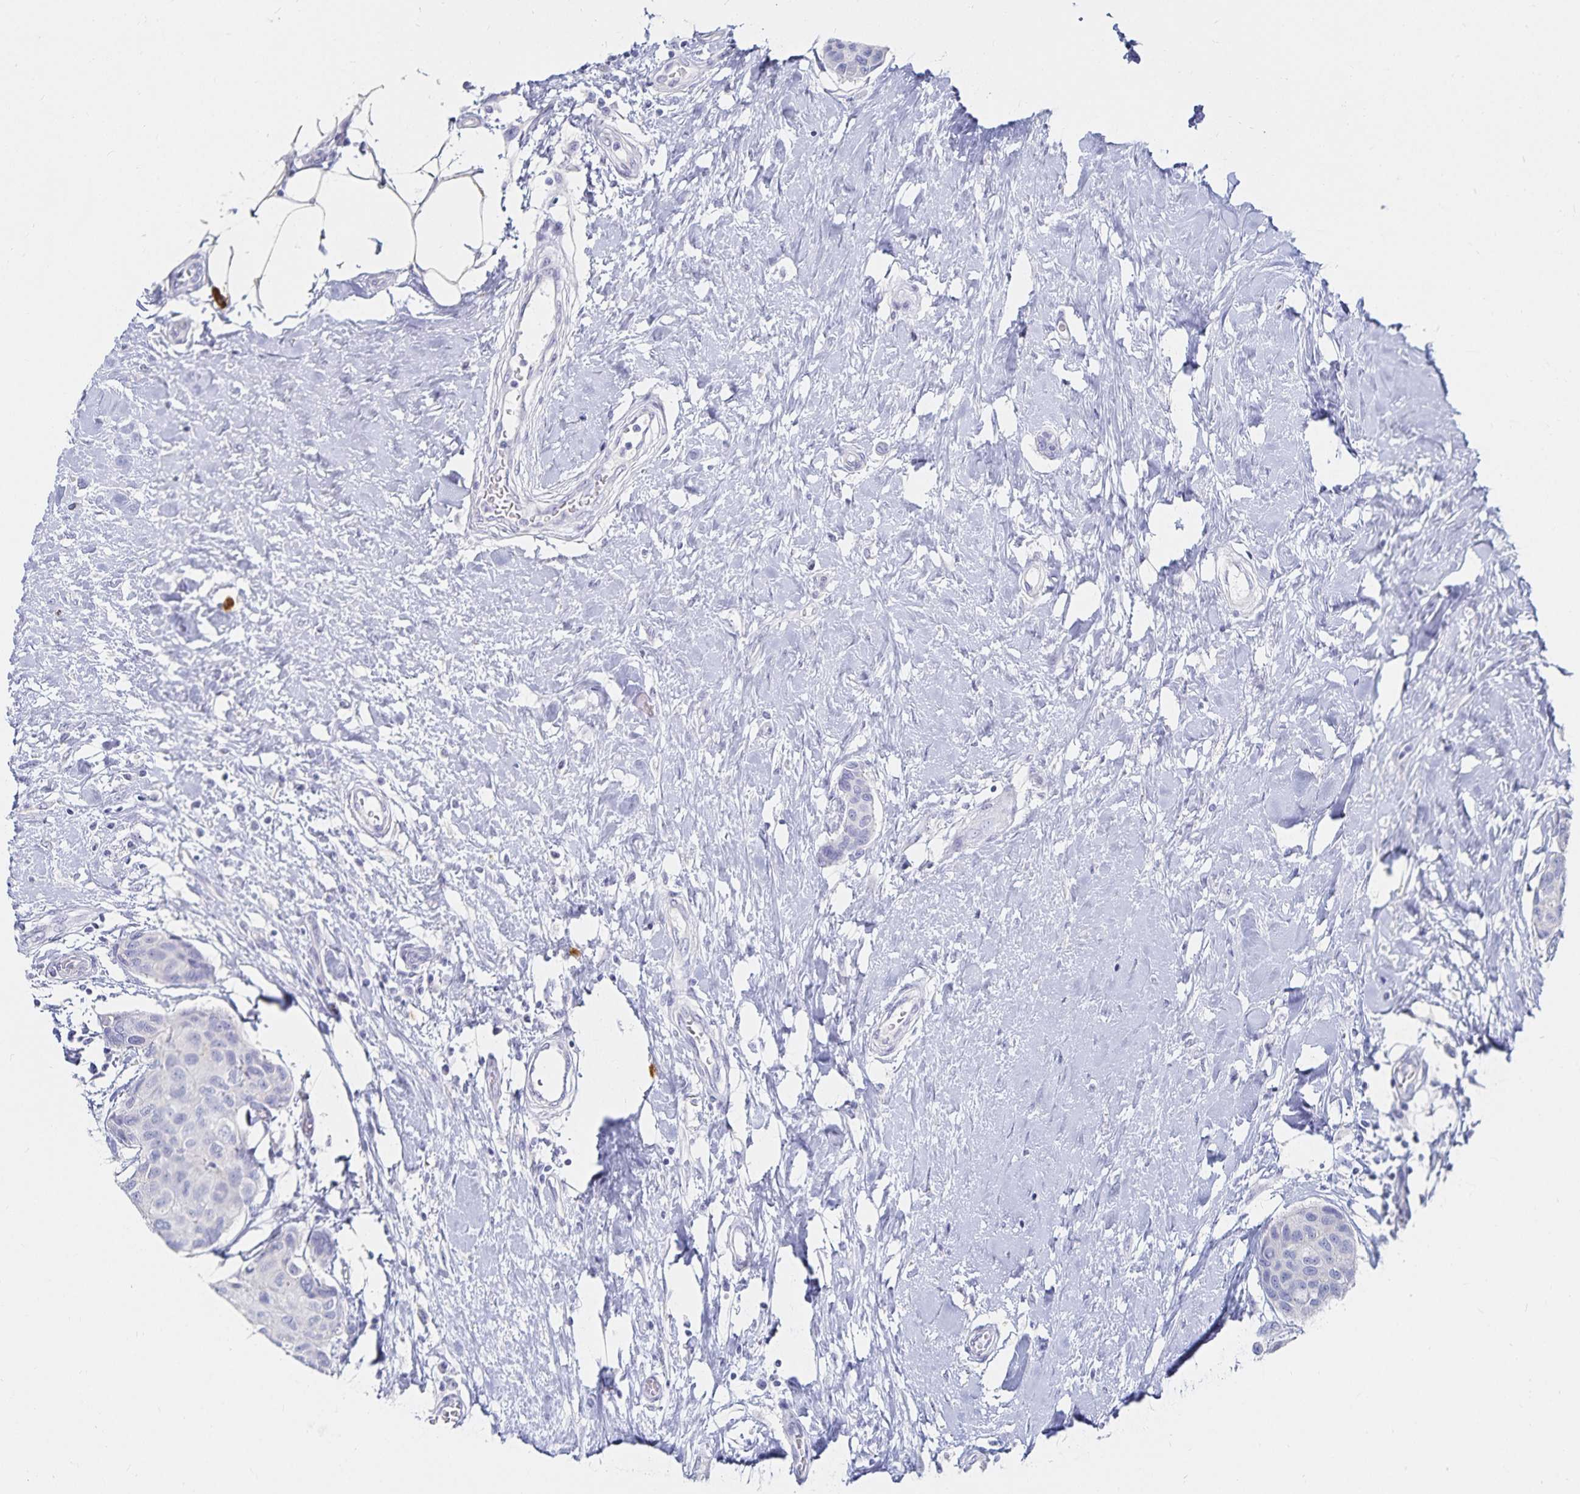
{"staining": {"intensity": "negative", "quantity": "none", "location": "none"}, "tissue": "breast cancer", "cell_type": "Tumor cells", "image_type": "cancer", "snomed": [{"axis": "morphology", "description": "Duct carcinoma"}, {"axis": "topography", "description": "Breast"}], "caption": "Invasive ductal carcinoma (breast) was stained to show a protein in brown. There is no significant positivity in tumor cells.", "gene": "TNIP1", "patient": {"sex": "female", "age": 80}}